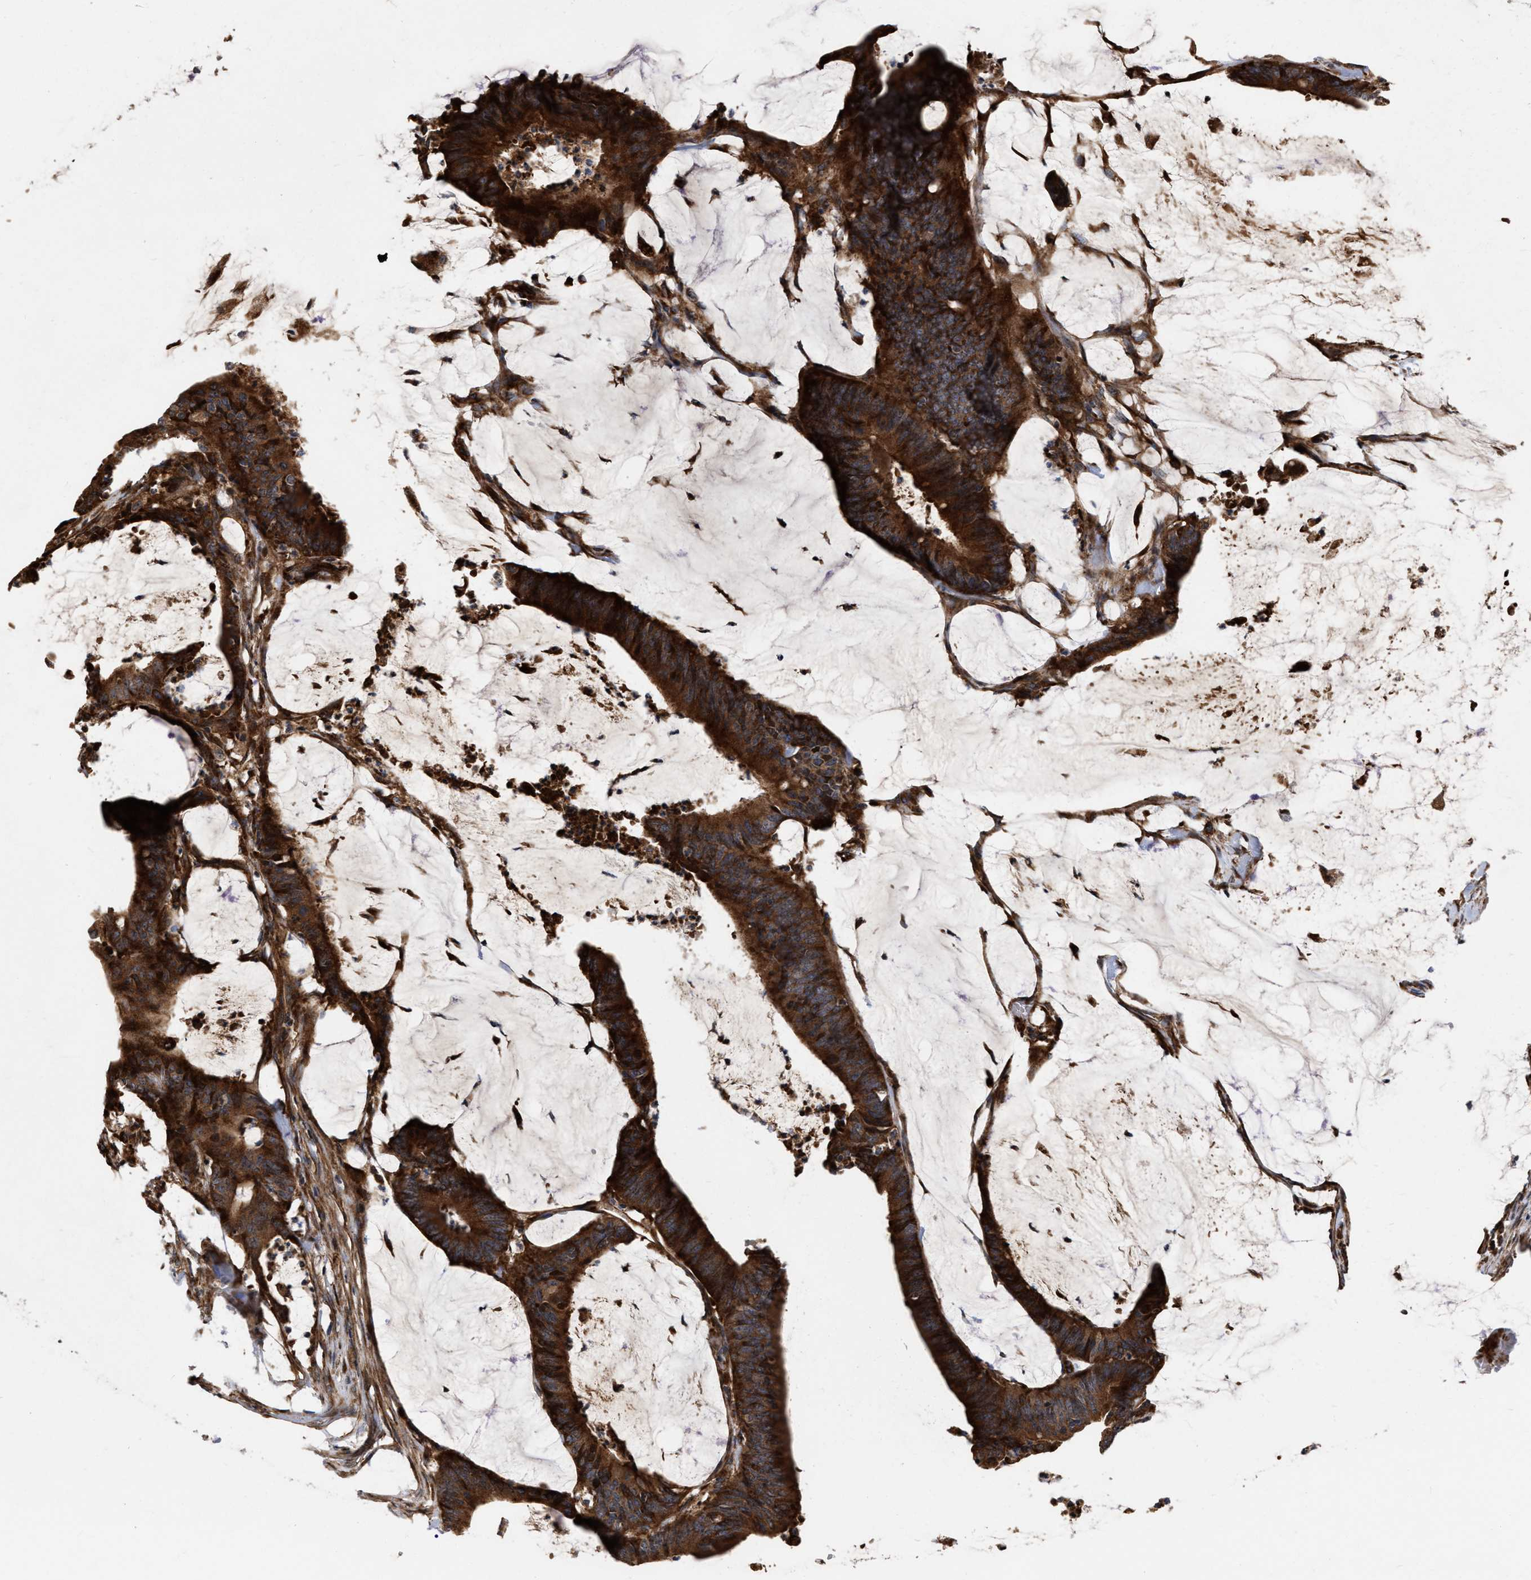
{"staining": {"intensity": "strong", "quantity": ">75%", "location": "cytoplasmic/membranous"}, "tissue": "colorectal cancer", "cell_type": "Tumor cells", "image_type": "cancer", "snomed": [{"axis": "morphology", "description": "Adenocarcinoma, NOS"}, {"axis": "topography", "description": "Rectum"}], "caption": "A brown stain shows strong cytoplasmic/membranous staining of a protein in human colorectal cancer tumor cells.", "gene": "MLST8", "patient": {"sex": "female", "age": 66}}